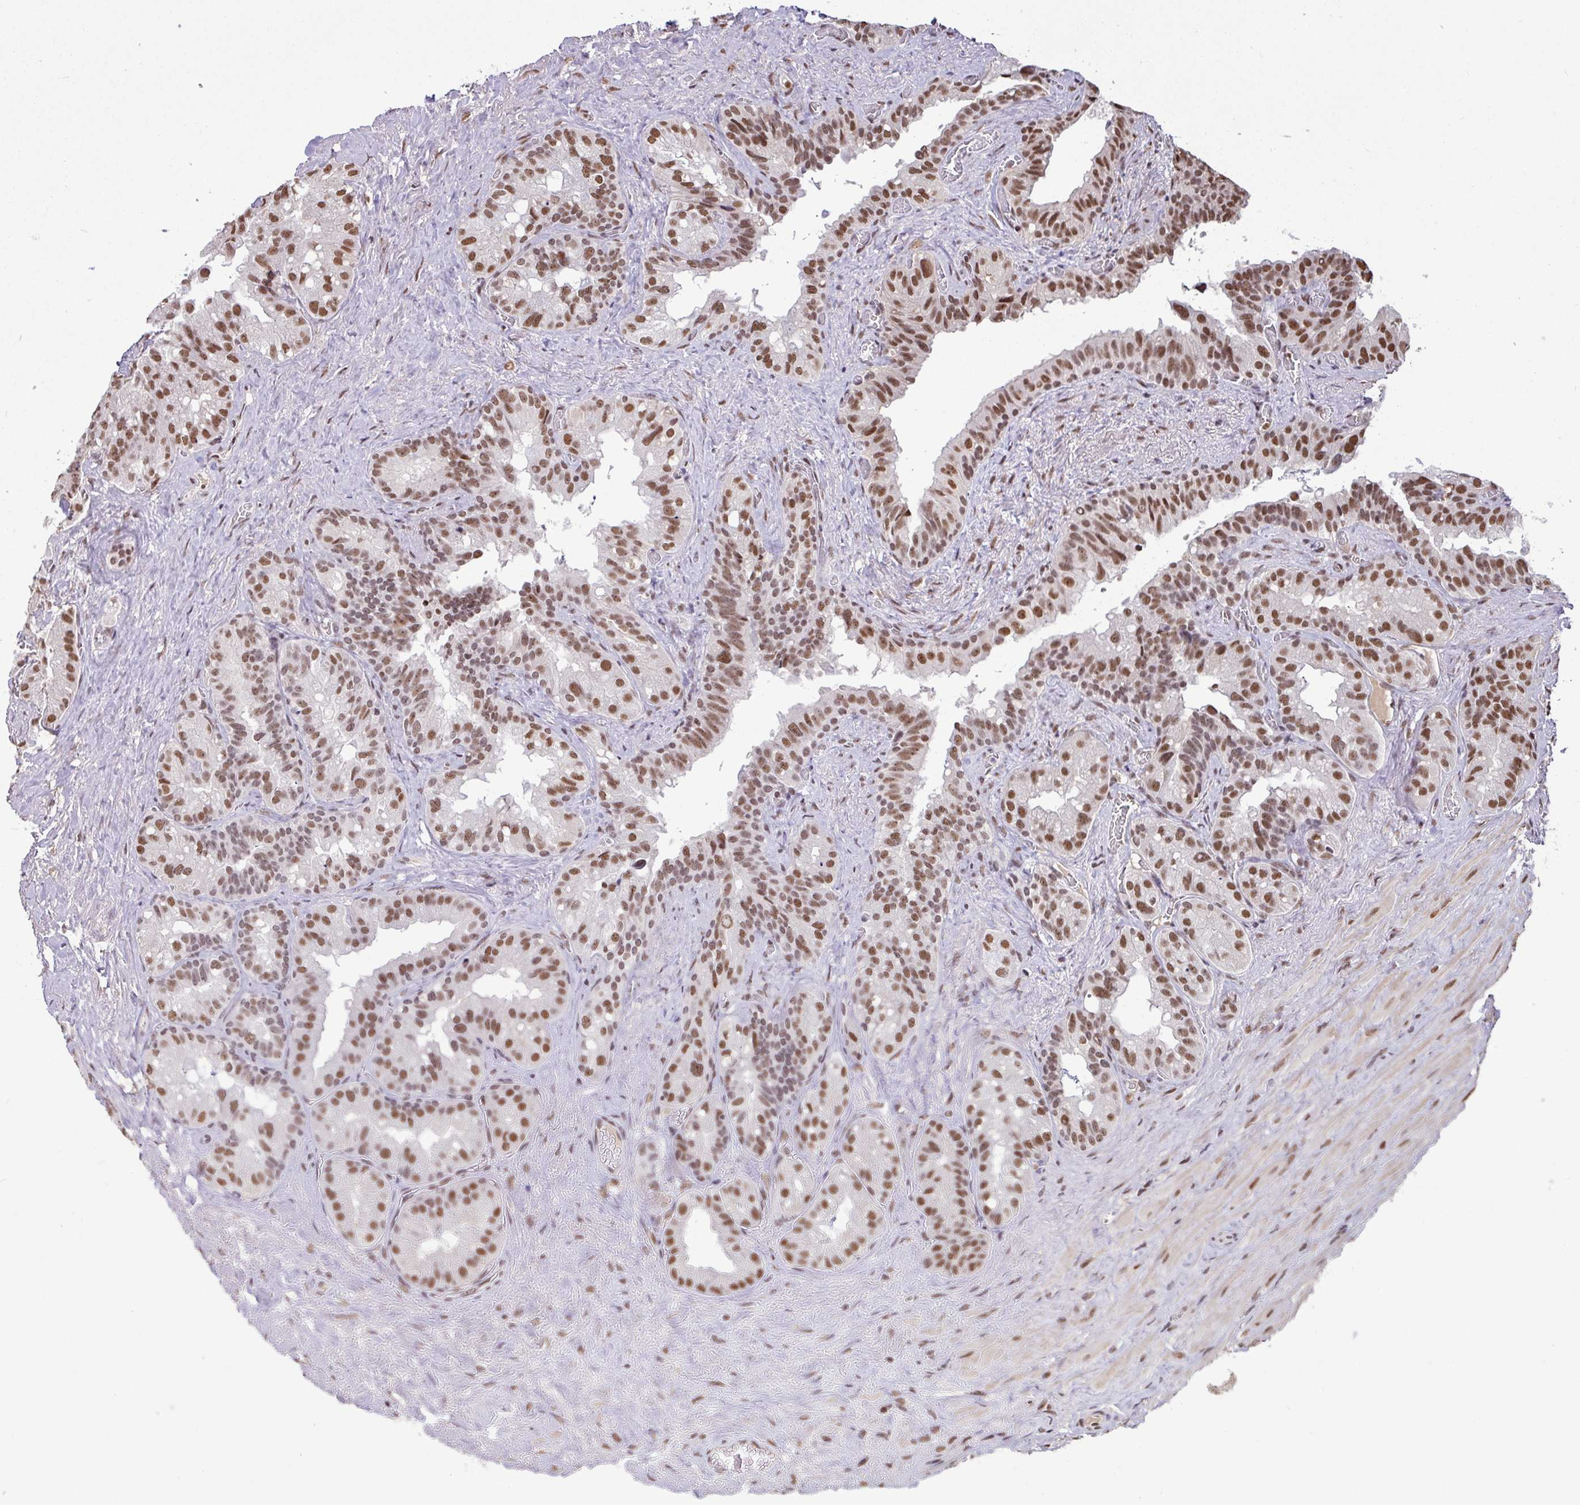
{"staining": {"intensity": "moderate", "quantity": ">75%", "location": "nuclear"}, "tissue": "seminal vesicle", "cell_type": "Glandular cells", "image_type": "normal", "snomed": [{"axis": "morphology", "description": "Normal tissue, NOS"}, {"axis": "topography", "description": "Seminal veicle"}], "caption": "Protein expression analysis of benign seminal vesicle shows moderate nuclear expression in approximately >75% of glandular cells. The protein is stained brown, and the nuclei are stained in blue (DAB (3,3'-diaminobenzidine) IHC with brightfield microscopy, high magnification).", "gene": "TDG", "patient": {"sex": "male", "age": 60}}